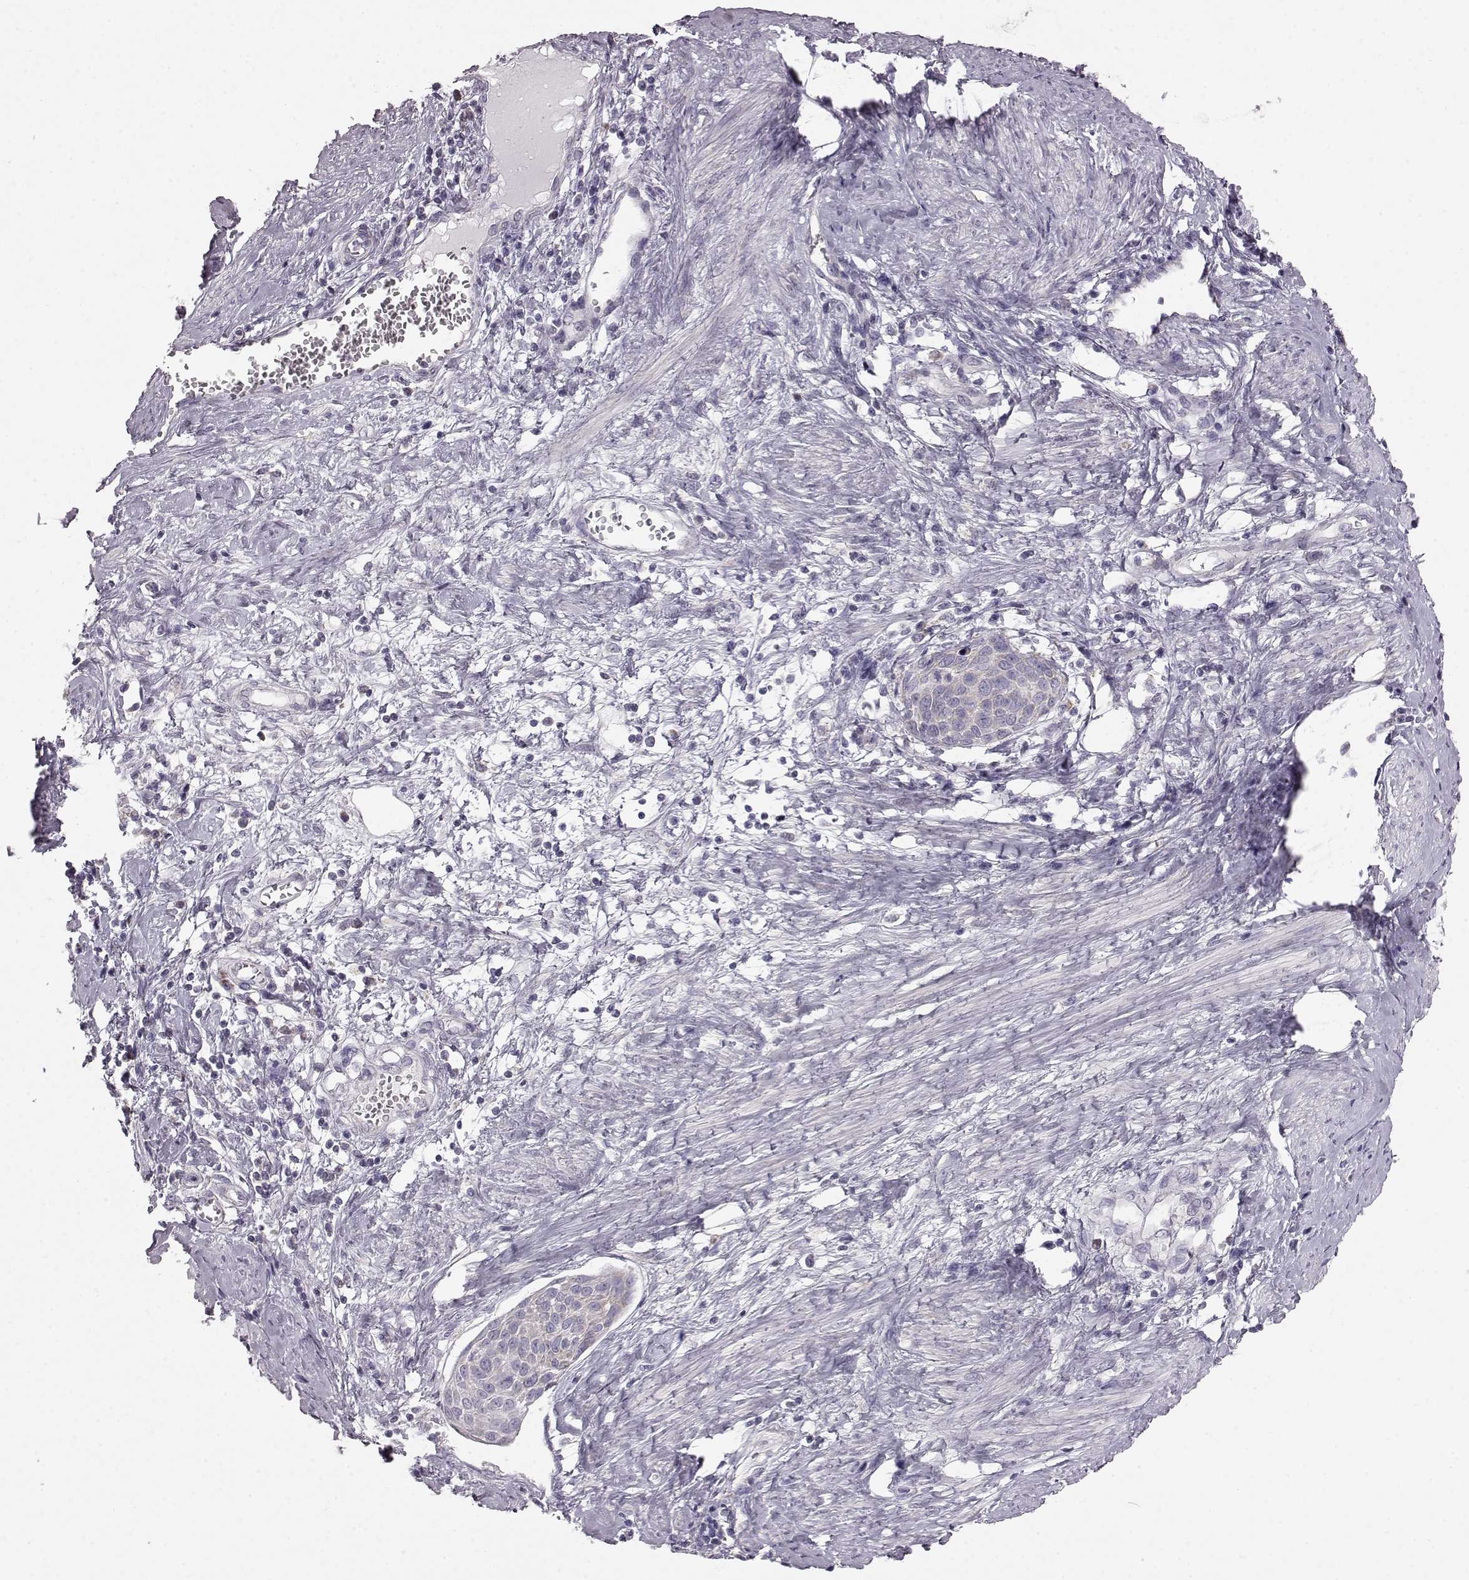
{"staining": {"intensity": "weak", "quantity": "25%-75%", "location": "cytoplasmic/membranous"}, "tissue": "cervical cancer", "cell_type": "Tumor cells", "image_type": "cancer", "snomed": [{"axis": "morphology", "description": "Squamous cell carcinoma, NOS"}, {"axis": "topography", "description": "Cervix"}], "caption": "A high-resolution micrograph shows immunohistochemistry staining of cervical cancer, which shows weak cytoplasmic/membranous staining in approximately 25%-75% of tumor cells.", "gene": "FAM8A1", "patient": {"sex": "female", "age": 39}}